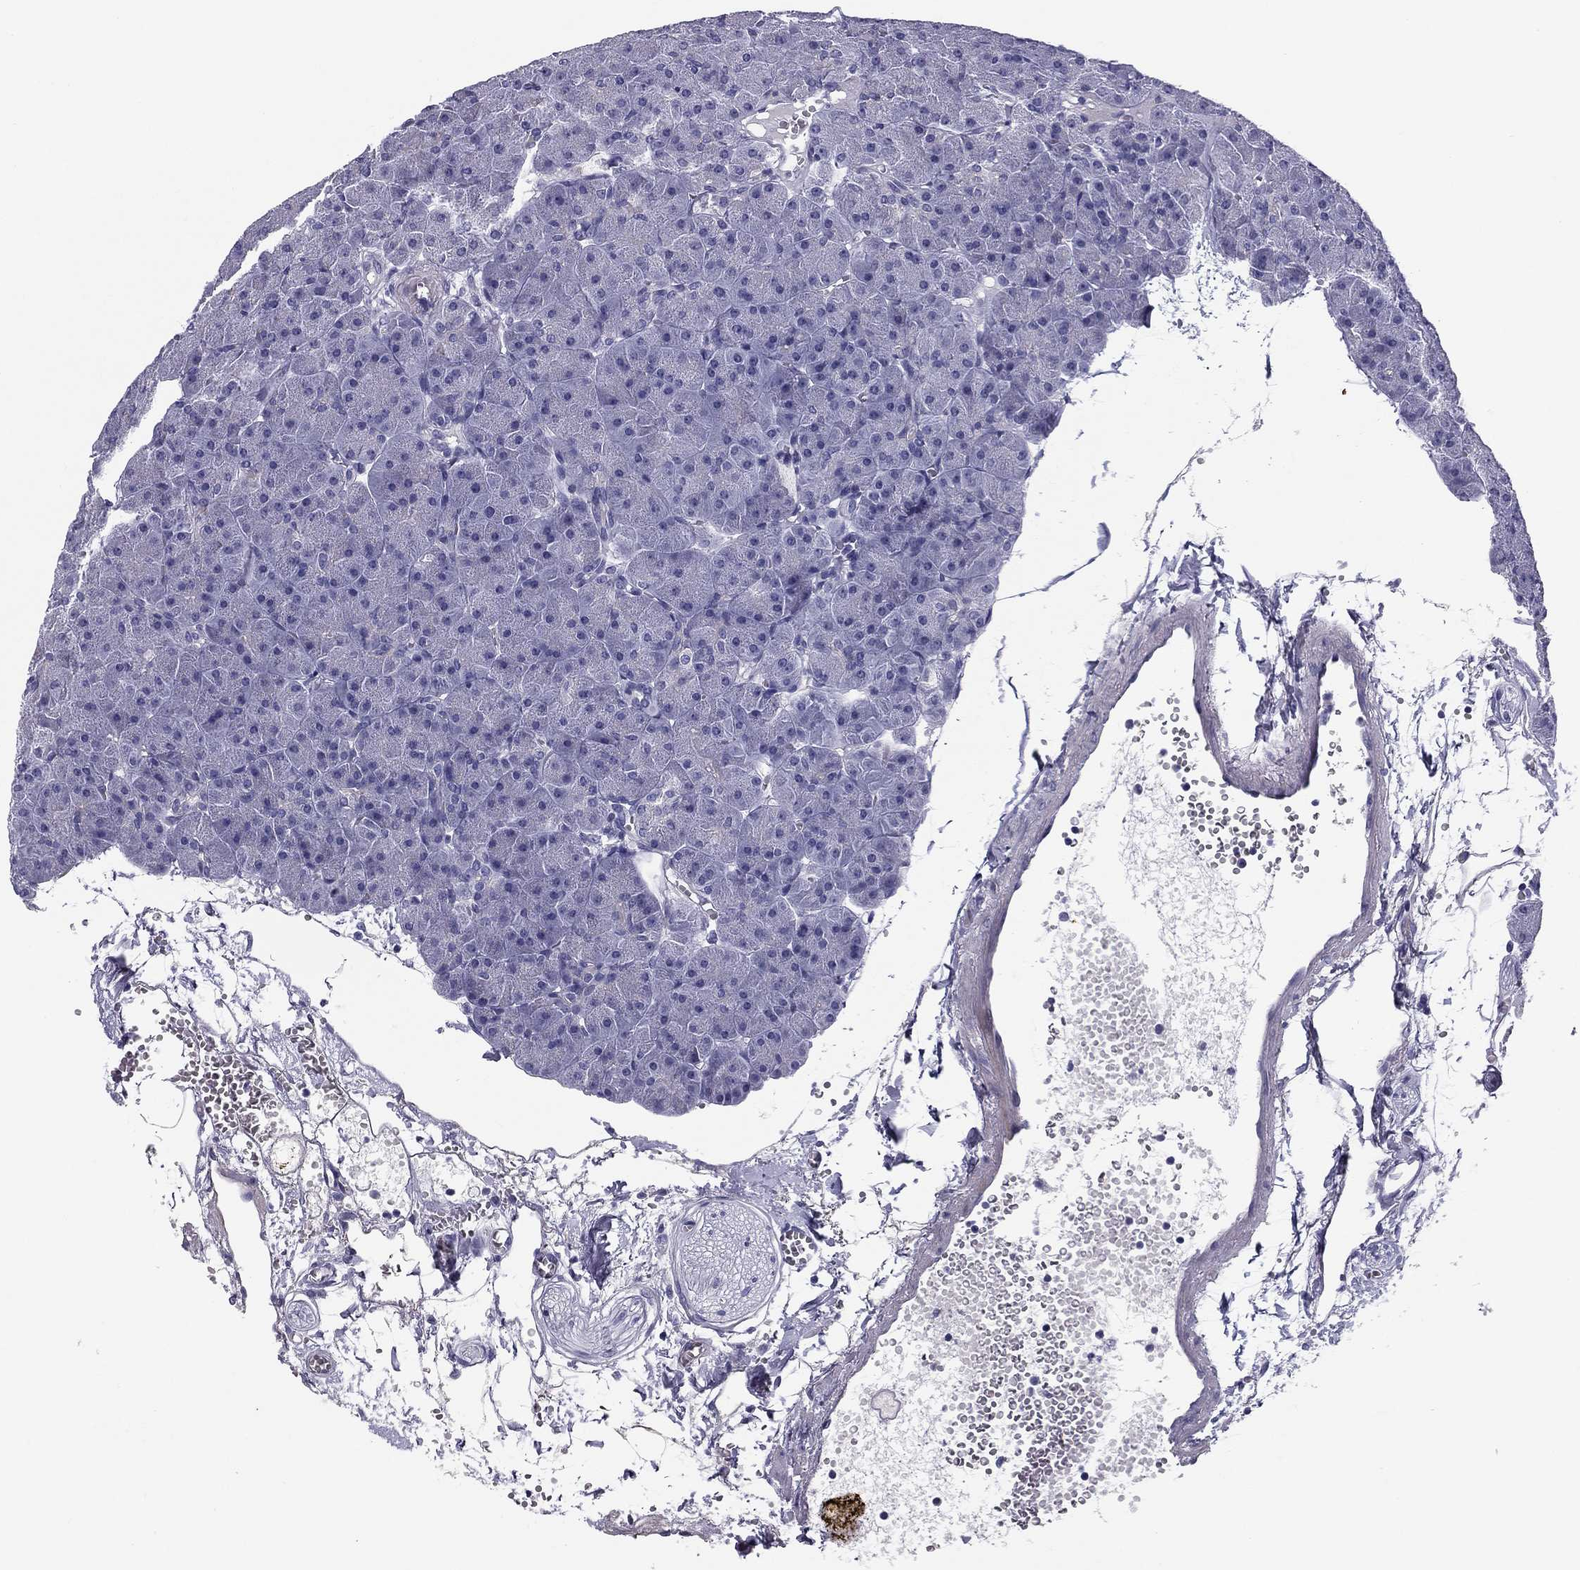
{"staining": {"intensity": "negative", "quantity": "none", "location": "none"}, "tissue": "pancreas", "cell_type": "Exocrine glandular cells", "image_type": "normal", "snomed": [{"axis": "morphology", "description": "Normal tissue, NOS"}, {"axis": "topography", "description": "Pancreas"}], "caption": "This is an immunohistochemistry photomicrograph of benign human pancreas. There is no expression in exocrine glandular cells.", "gene": "FLNC", "patient": {"sex": "male", "age": 61}}